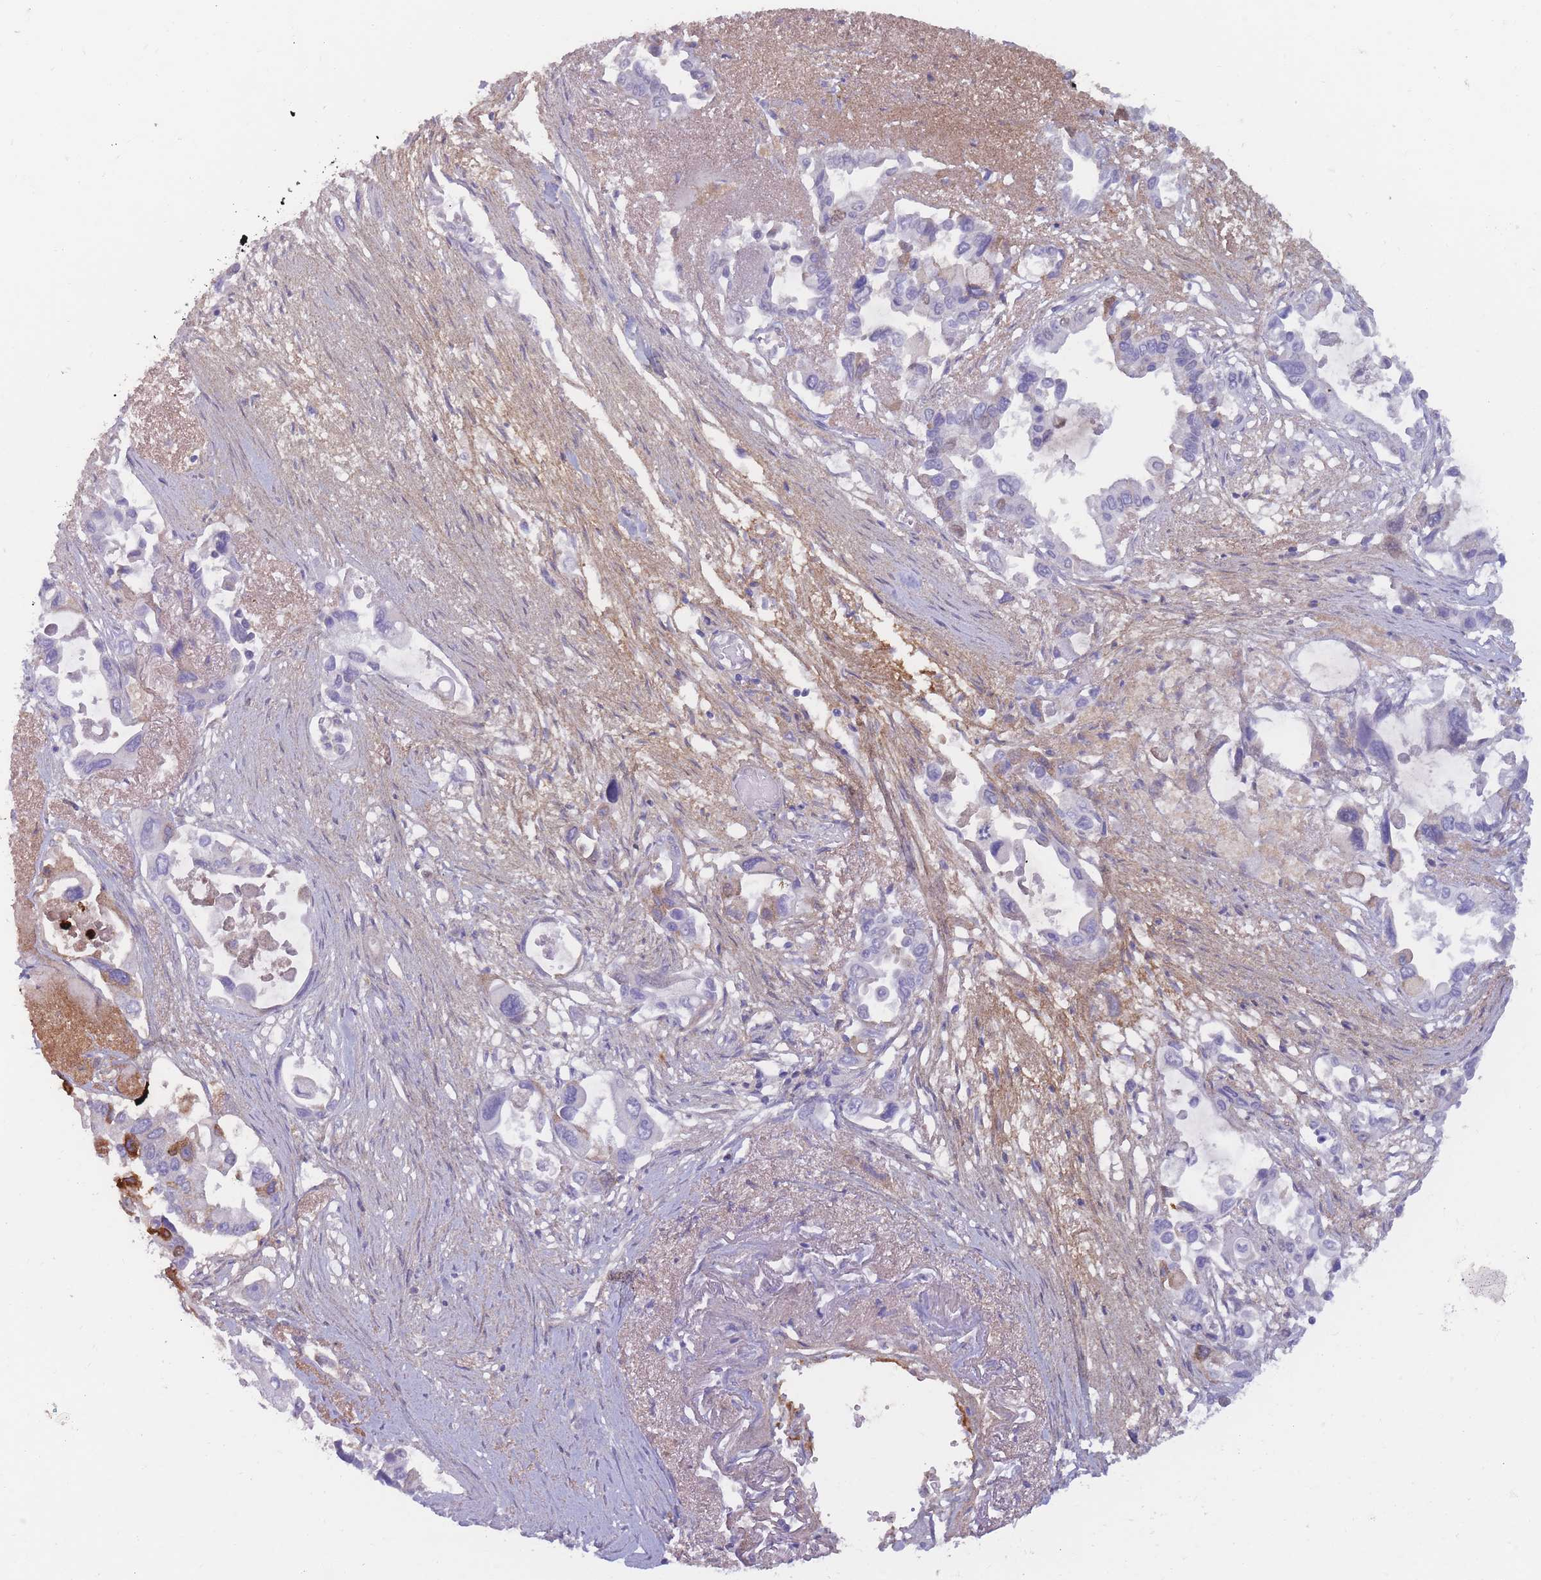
{"staining": {"intensity": "negative", "quantity": "none", "location": "none"}, "tissue": "pancreatic cancer", "cell_type": "Tumor cells", "image_type": "cancer", "snomed": [{"axis": "morphology", "description": "Adenocarcinoma, NOS"}, {"axis": "topography", "description": "Pancreas"}], "caption": "A micrograph of human pancreatic adenocarcinoma is negative for staining in tumor cells. (Stains: DAB immunohistochemistry with hematoxylin counter stain, Microscopy: brightfield microscopy at high magnification).", "gene": "PRG4", "patient": {"sex": "male", "age": 92}}